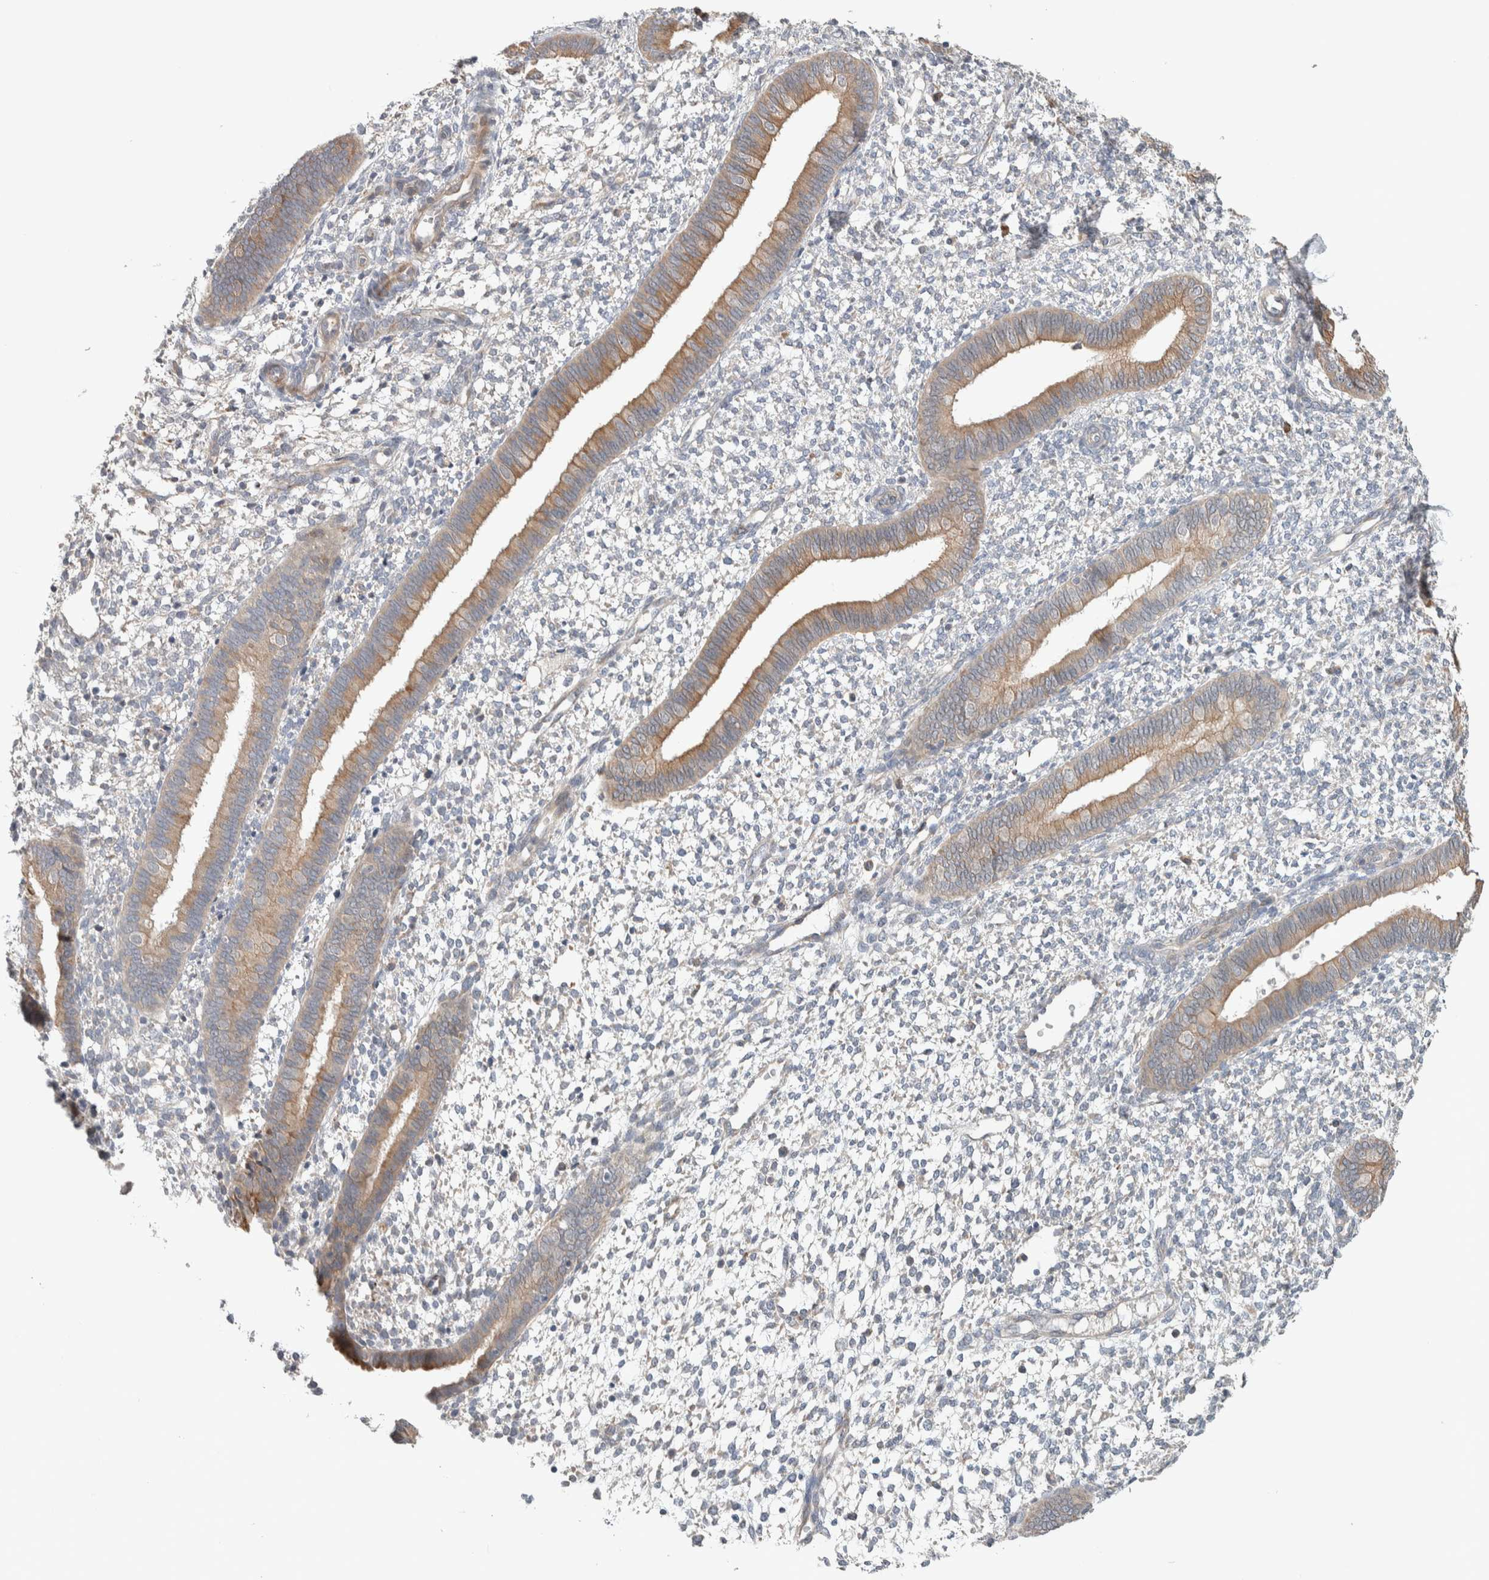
{"staining": {"intensity": "negative", "quantity": "none", "location": "none"}, "tissue": "endometrium", "cell_type": "Cells in endometrial stroma", "image_type": "normal", "snomed": [{"axis": "morphology", "description": "Normal tissue, NOS"}, {"axis": "topography", "description": "Endometrium"}], "caption": "A histopathology image of endometrium stained for a protein reveals no brown staining in cells in endometrial stroma.", "gene": "ADCY8", "patient": {"sex": "female", "age": 46}}